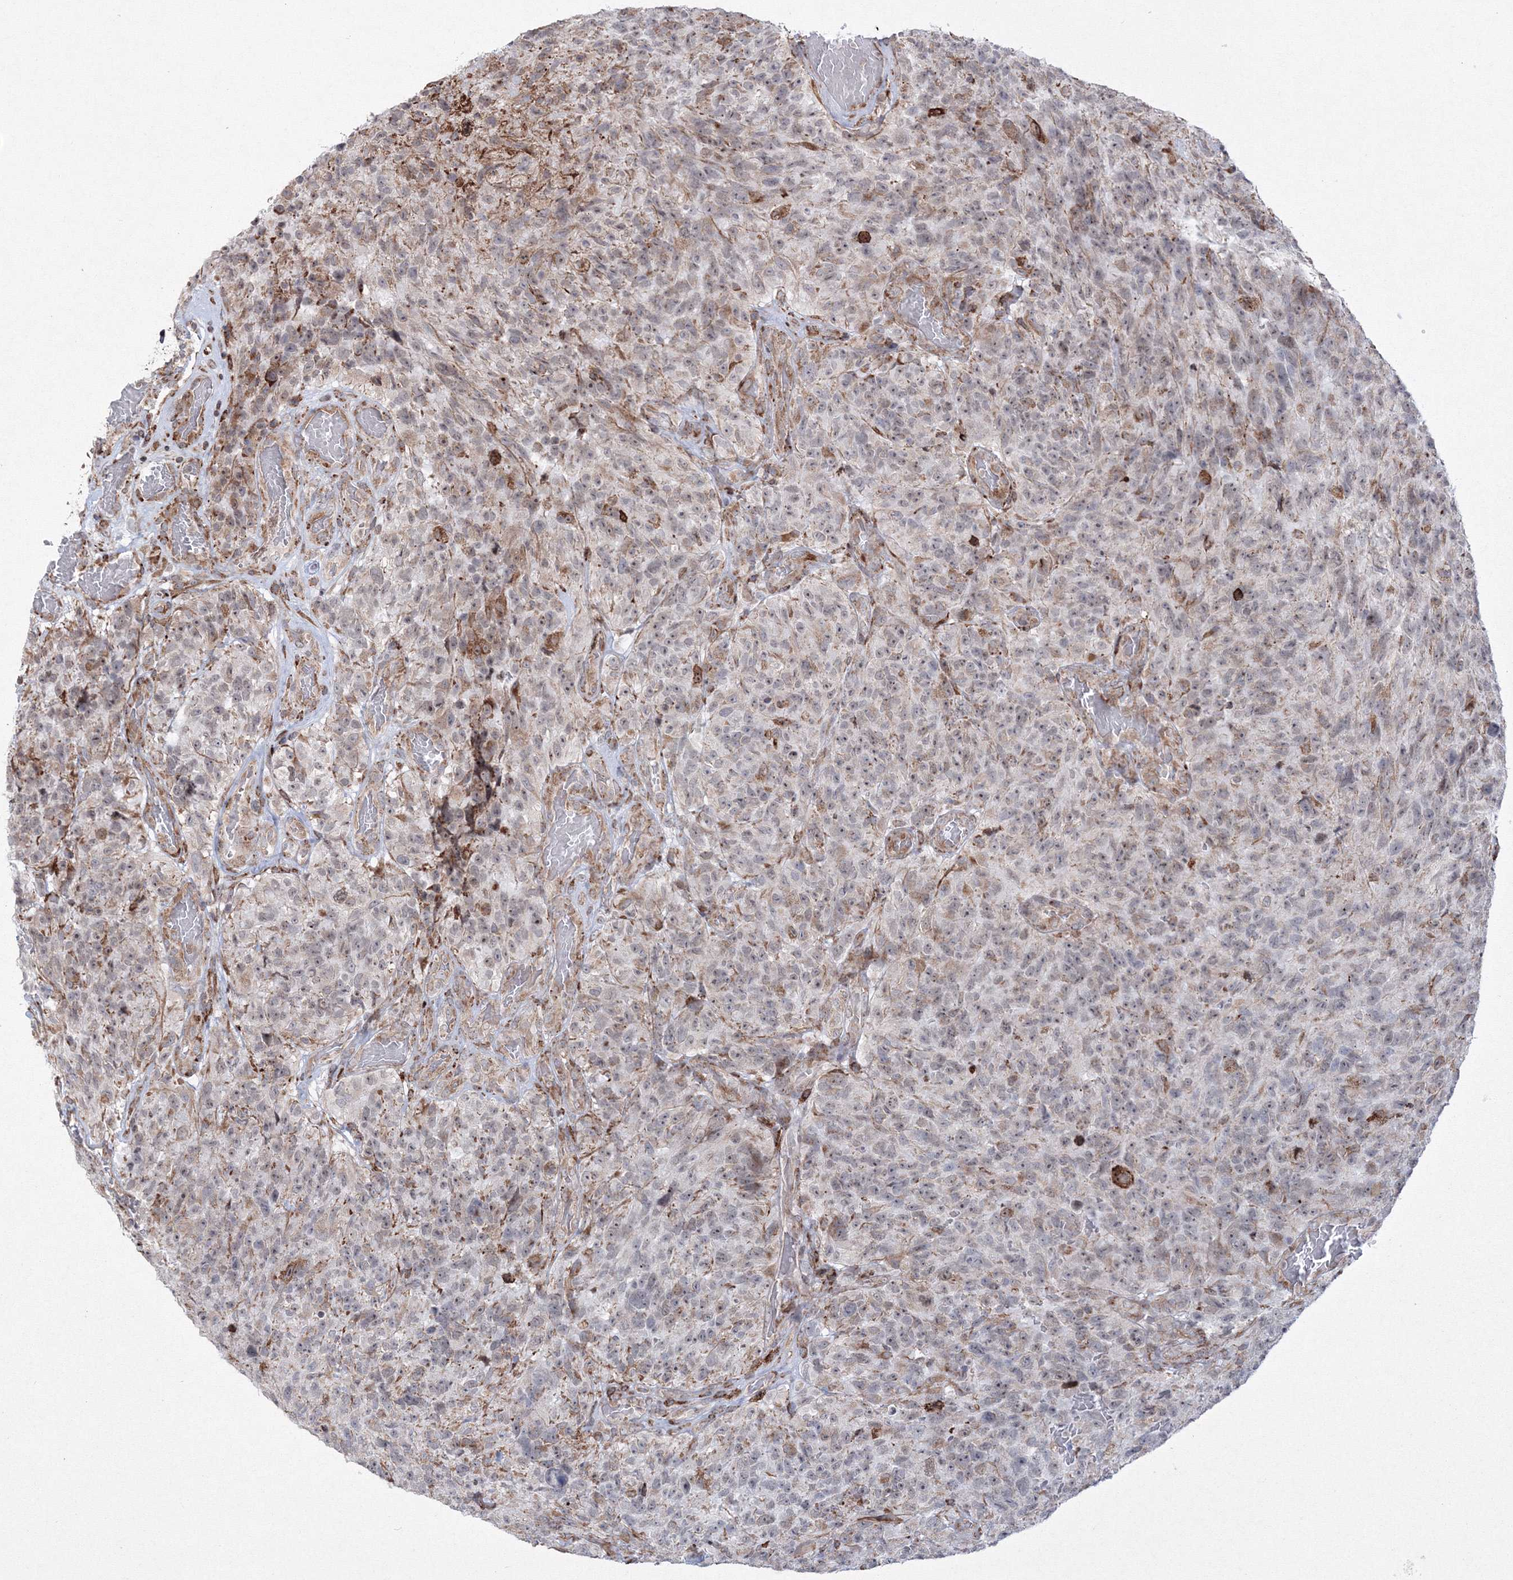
{"staining": {"intensity": "negative", "quantity": "none", "location": "none"}, "tissue": "glioma", "cell_type": "Tumor cells", "image_type": "cancer", "snomed": [{"axis": "morphology", "description": "Glioma, malignant, High grade"}, {"axis": "topography", "description": "Brain"}], "caption": "The photomicrograph reveals no staining of tumor cells in malignant high-grade glioma.", "gene": "EFCAB12", "patient": {"sex": "male", "age": 69}}